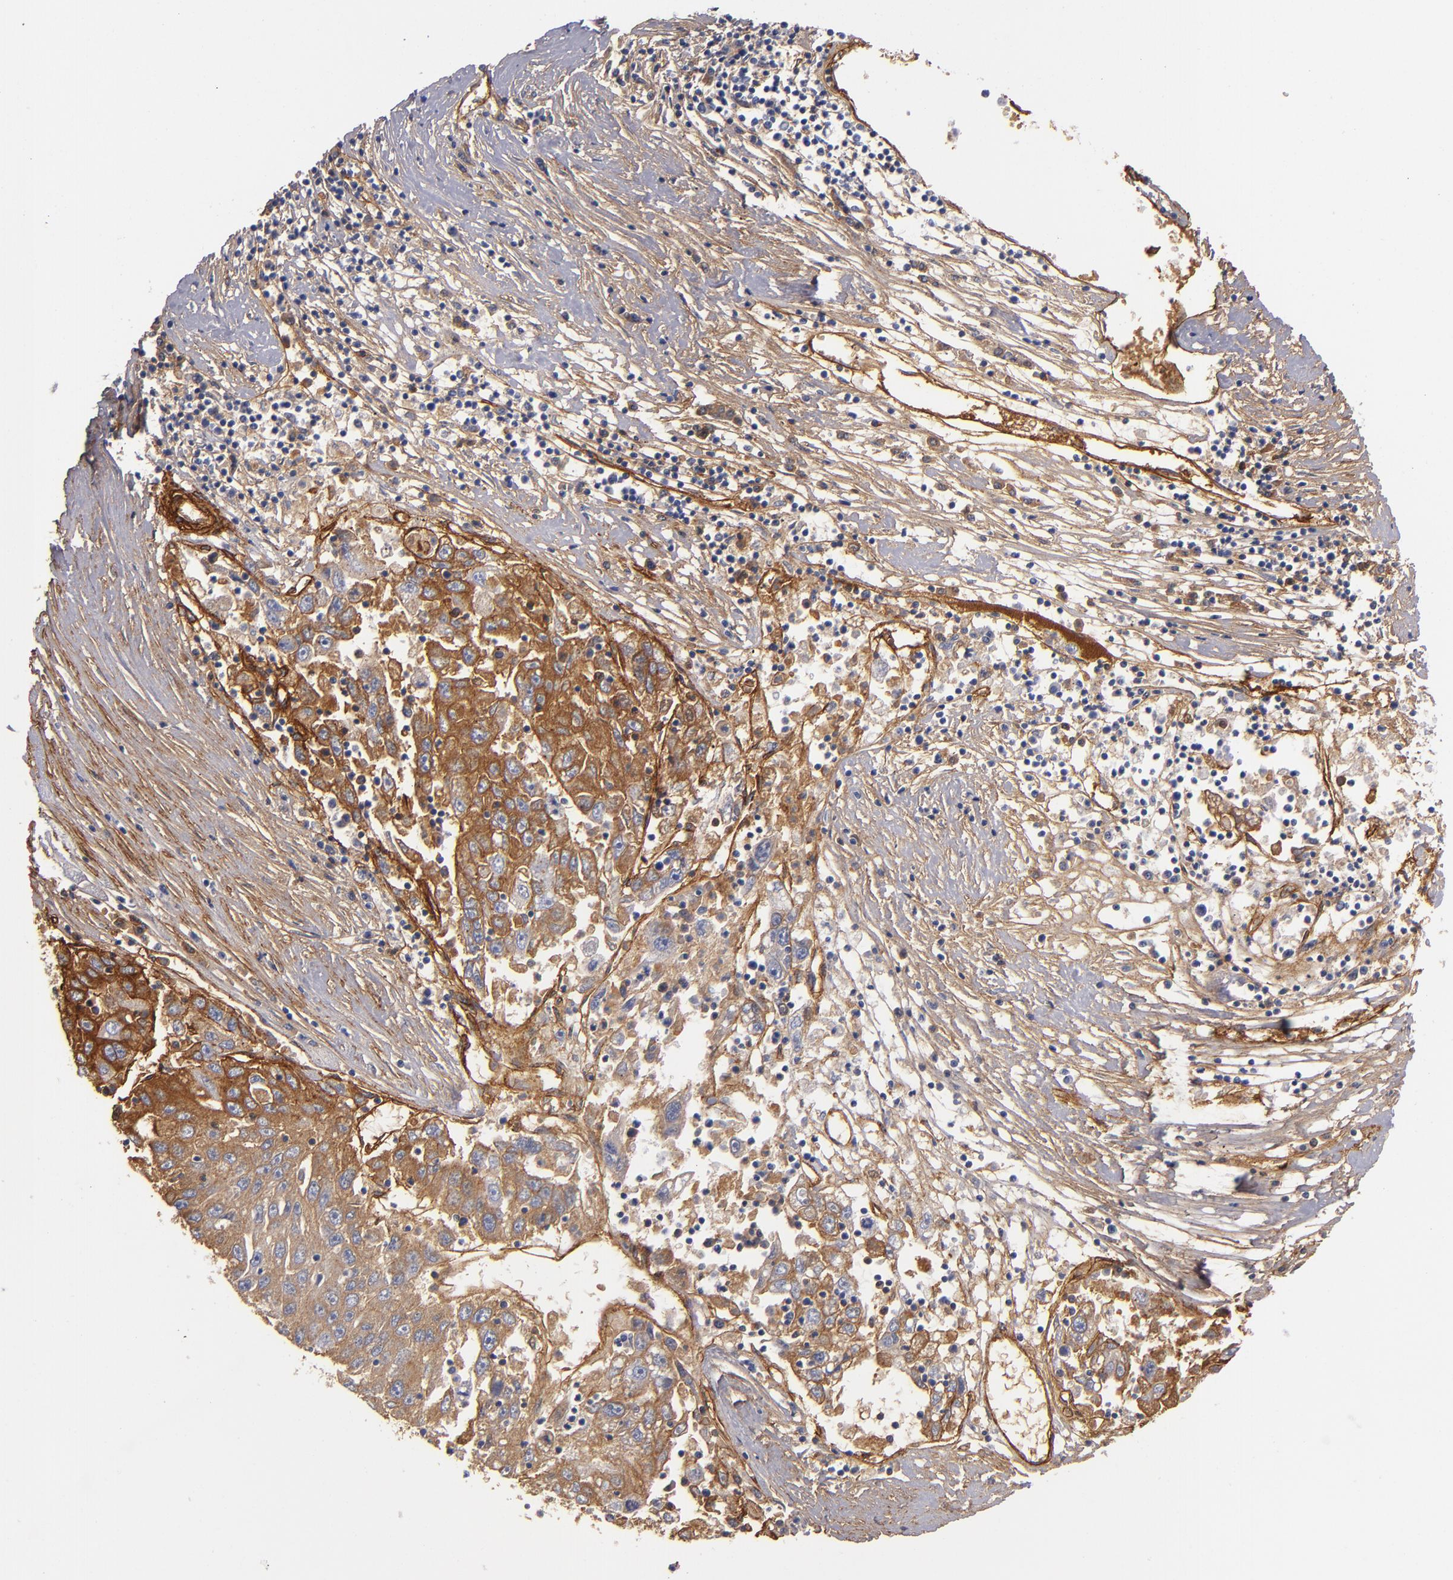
{"staining": {"intensity": "moderate", "quantity": ">75%", "location": "cytoplasmic/membranous"}, "tissue": "liver cancer", "cell_type": "Tumor cells", "image_type": "cancer", "snomed": [{"axis": "morphology", "description": "Carcinoma, Hepatocellular, NOS"}, {"axis": "topography", "description": "Liver"}], "caption": "Immunohistochemical staining of human liver cancer shows medium levels of moderate cytoplasmic/membranous protein staining in approximately >75% of tumor cells.", "gene": "LAMC1", "patient": {"sex": "male", "age": 49}}